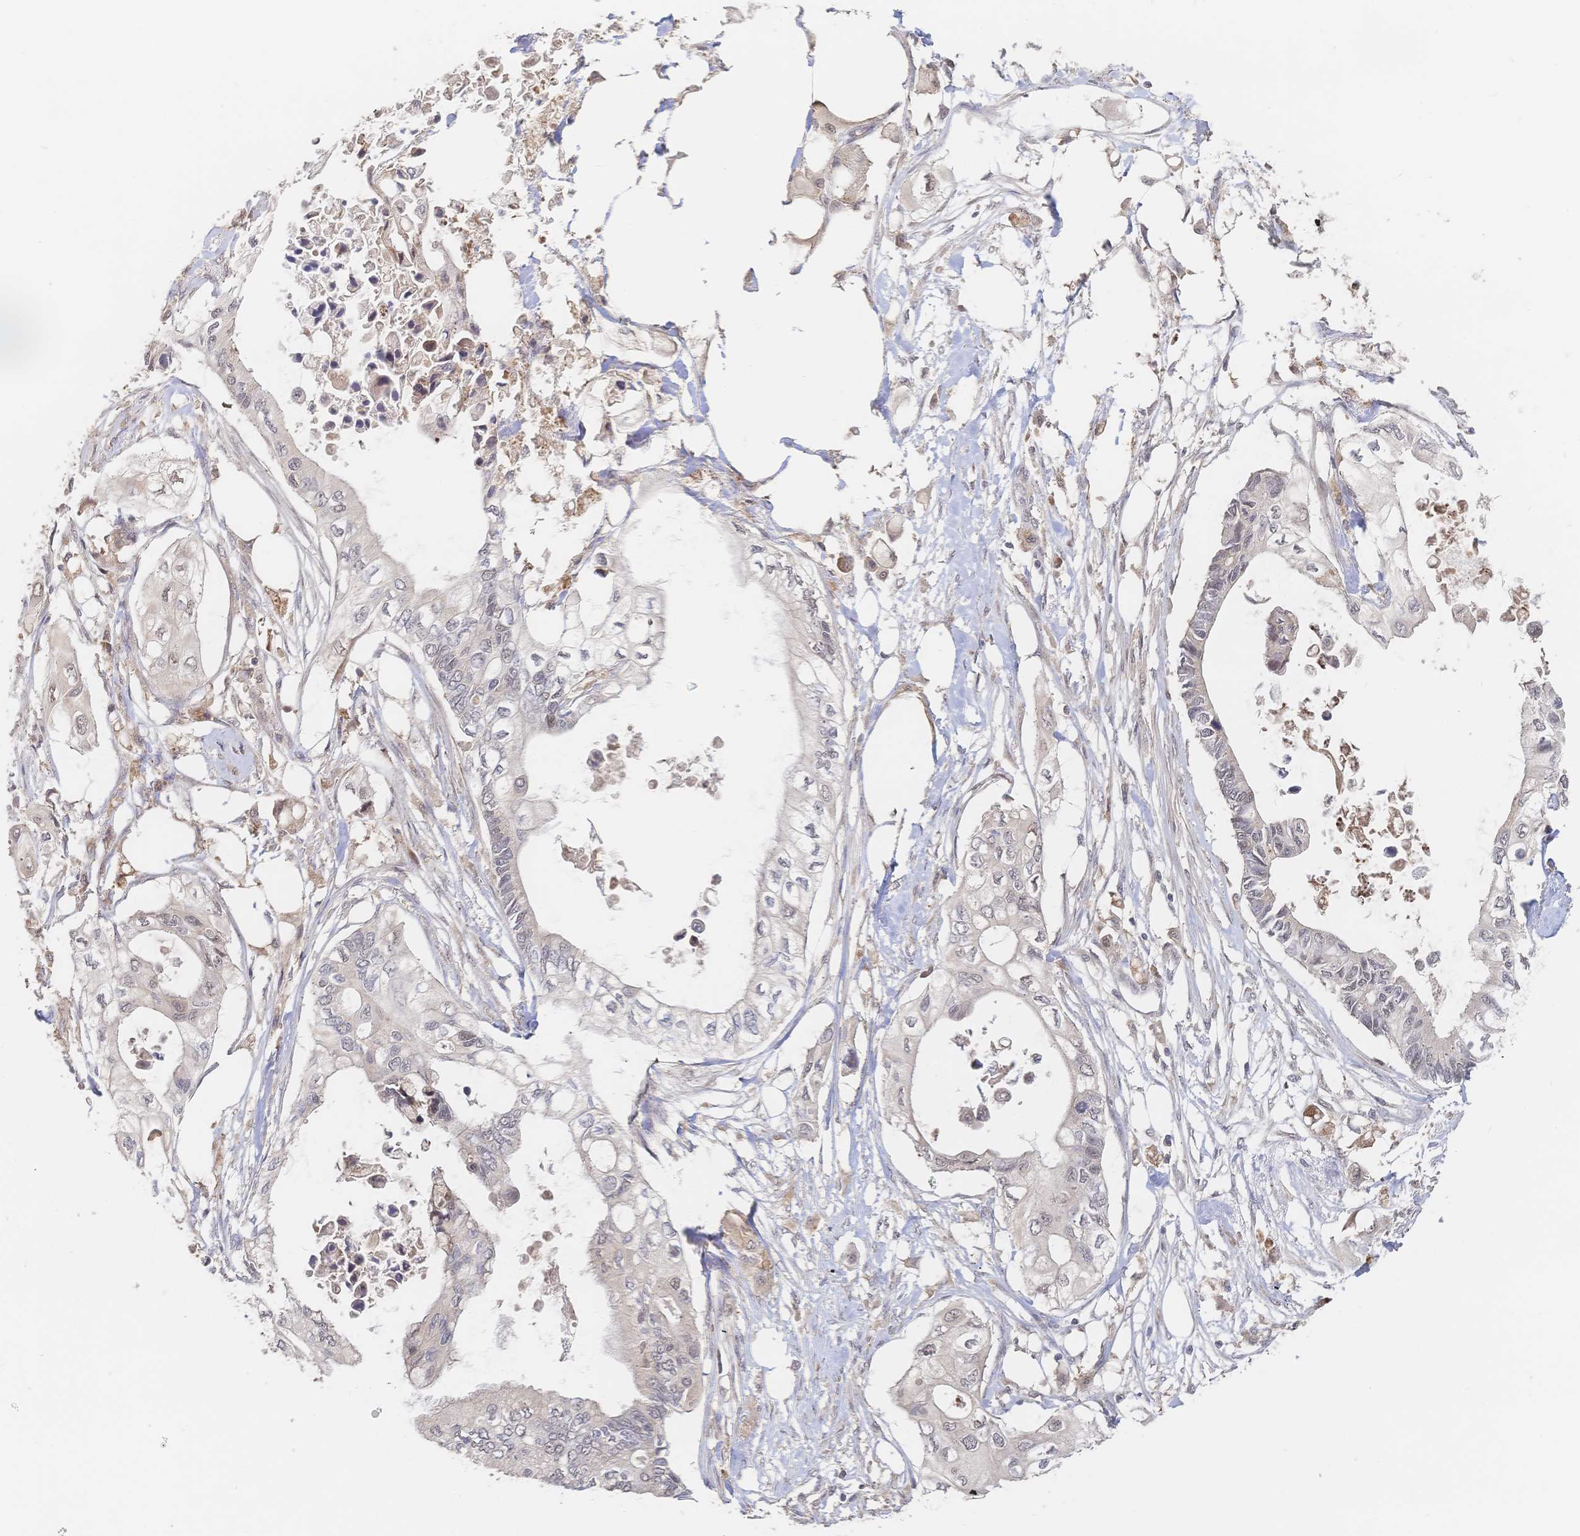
{"staining": {"intensity": "weak", "quantity": "<25%", "location": "nuclear"}, "tissue": "pancreatic cancer", "cell_type": "Tumor cells", "image_type": "cancer", "snomed": [{"axis": "morphology", "description": "Adenocarcinoma, NOS"}, {"axis": "topography", "description": "Pancreas"}], "caption": "Immunohistochemistry histopathology image of adenocarcinoma (pancreatic) stained for a protein (brown), which reveals no staining in tumor cells.", "gene": "LRP5", "patient": {"sex": "female", "age": 63}}